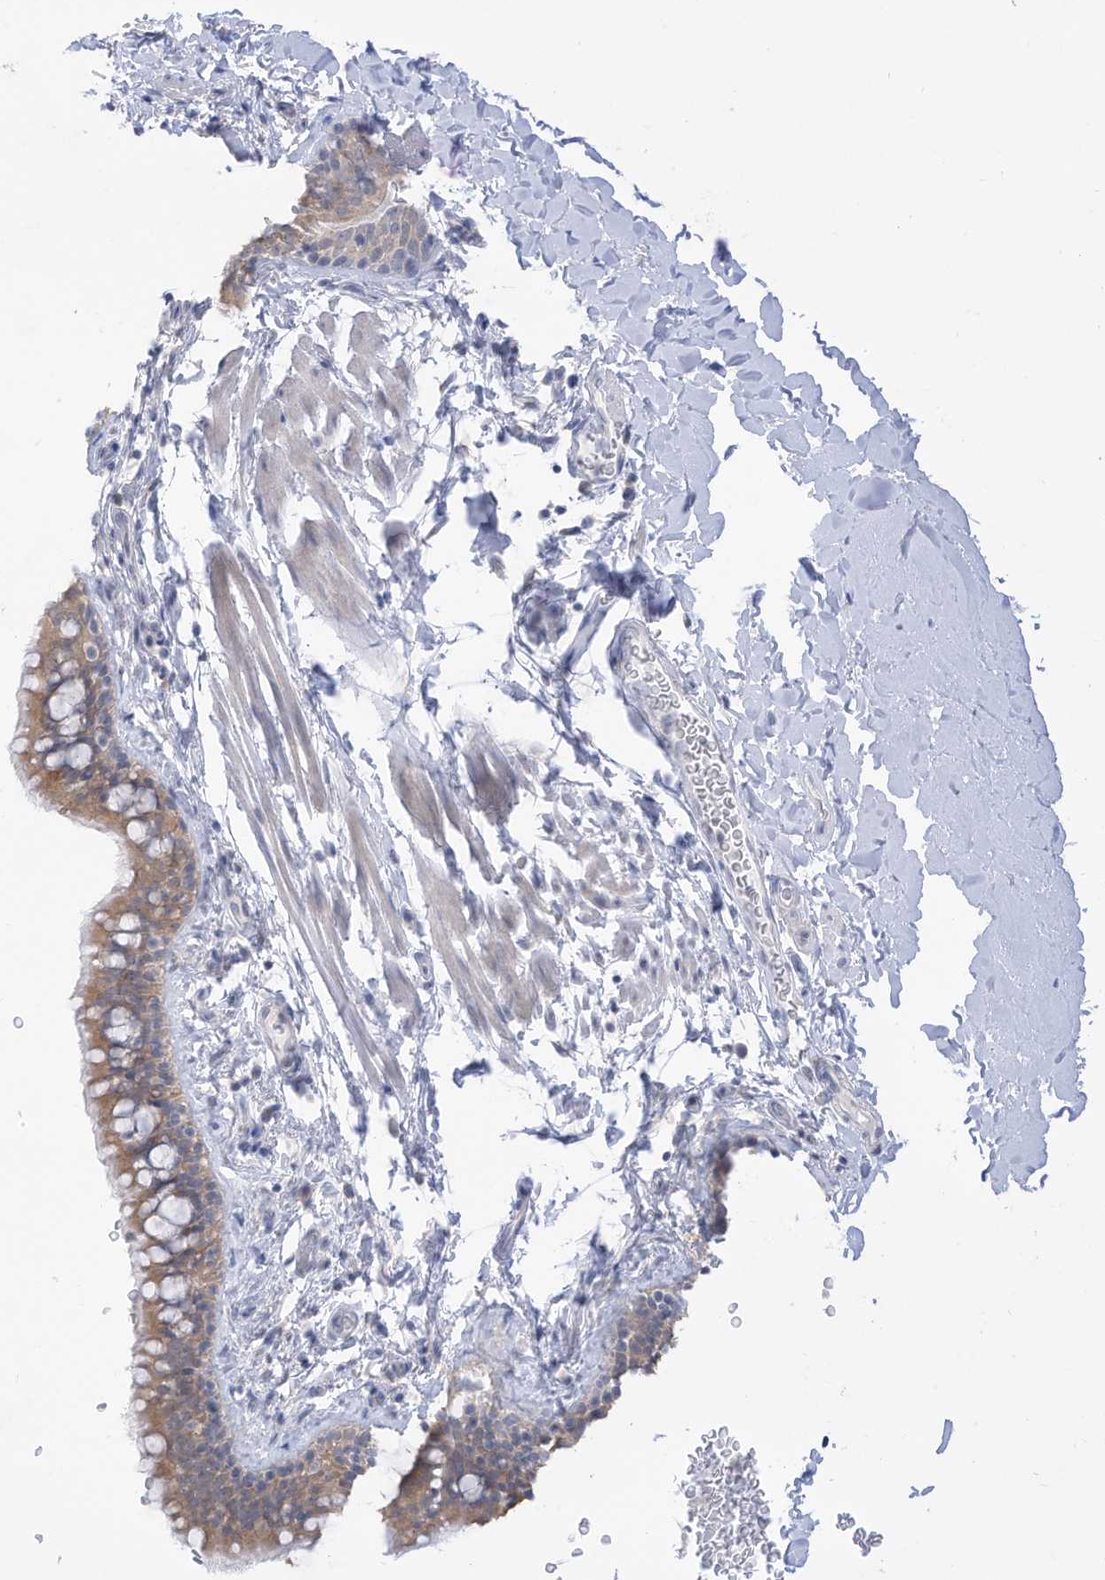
{"staining": {"intensity": "moderate", "quantity": "25%-75%", "location": "cytoplasmic/membranous"}, "tissue": "bronchus", "cell_type": "Respiratory epithelial cells", "image_type": "normal", "snomed": [{"axis": "morphology", "description": "Normal tissue, NOS"}, {"axis": "topography", "description": "Cartilage tissue"}, {"axis": "topography", "description": "Bronchus"}], "caption": "IHC (DAB (3,3'-diaminobenzidine)) staining of normal bronchus shows moderate cytoplasmic/membranous protein positivity in approximately 25%-75% of respiratory epithelial cells. Nuclei are stained in blue.", "gene": "OGT", "patient": {"sex": "female", "age": 36}}